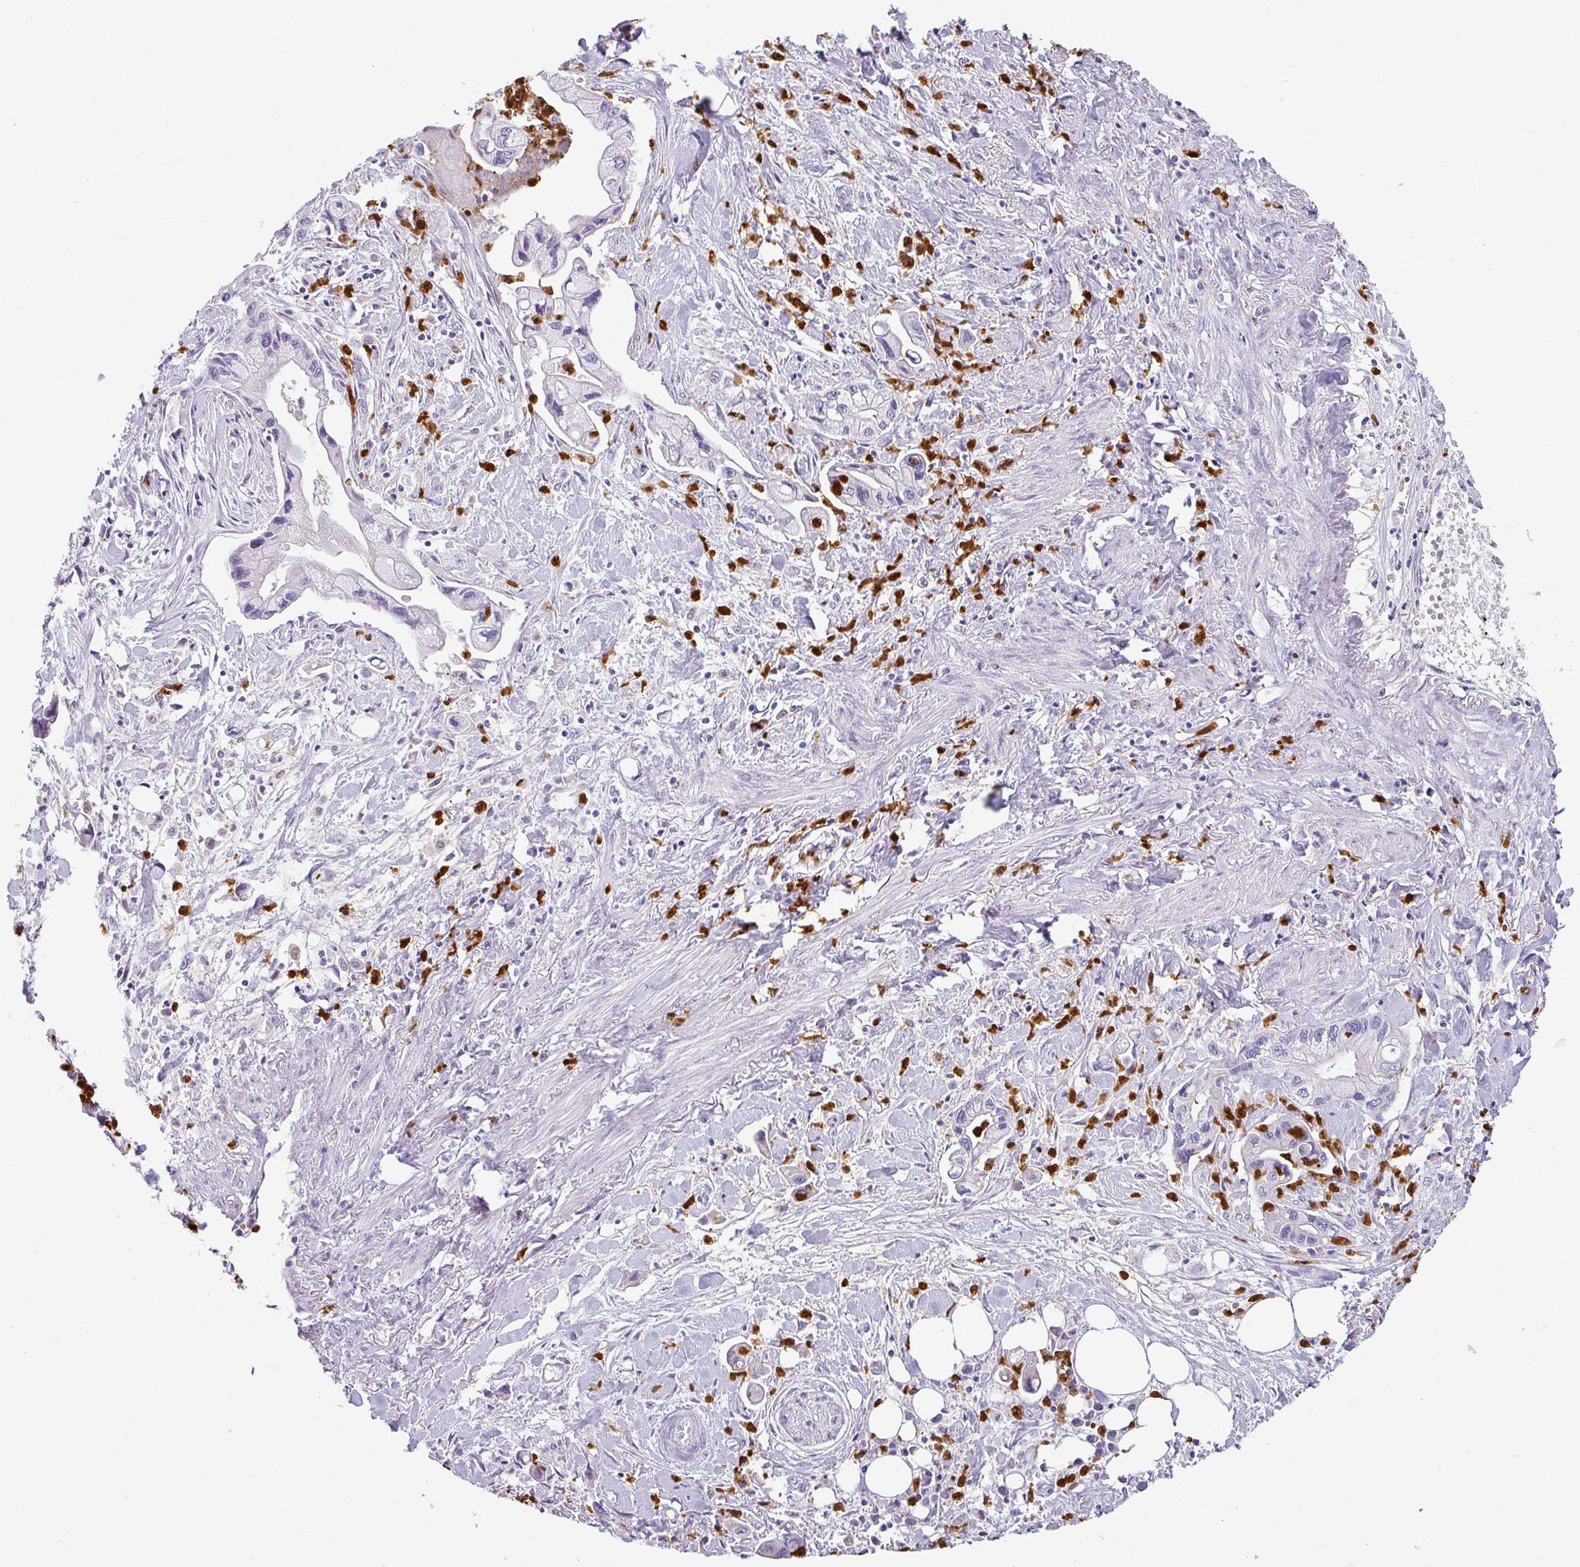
{"staining": {"intensity": "negative", "quantity": "none", "location": "none"}, "tissue": "pancreatic cancer", "cell_type": "Tumor cells", "image_type": "cancer", "snomed": [{"axis": "morphology", "description": "Adenocarcinoma, NOS"}, {"axis": "topography", "description": "Pancreas"}], "caption": "Tumor cells are negative for protein expression in human adenocarcinoma (pancreatic).", "gene": "SH2D3C", "patient": {"sex": "male", "age": 61}}